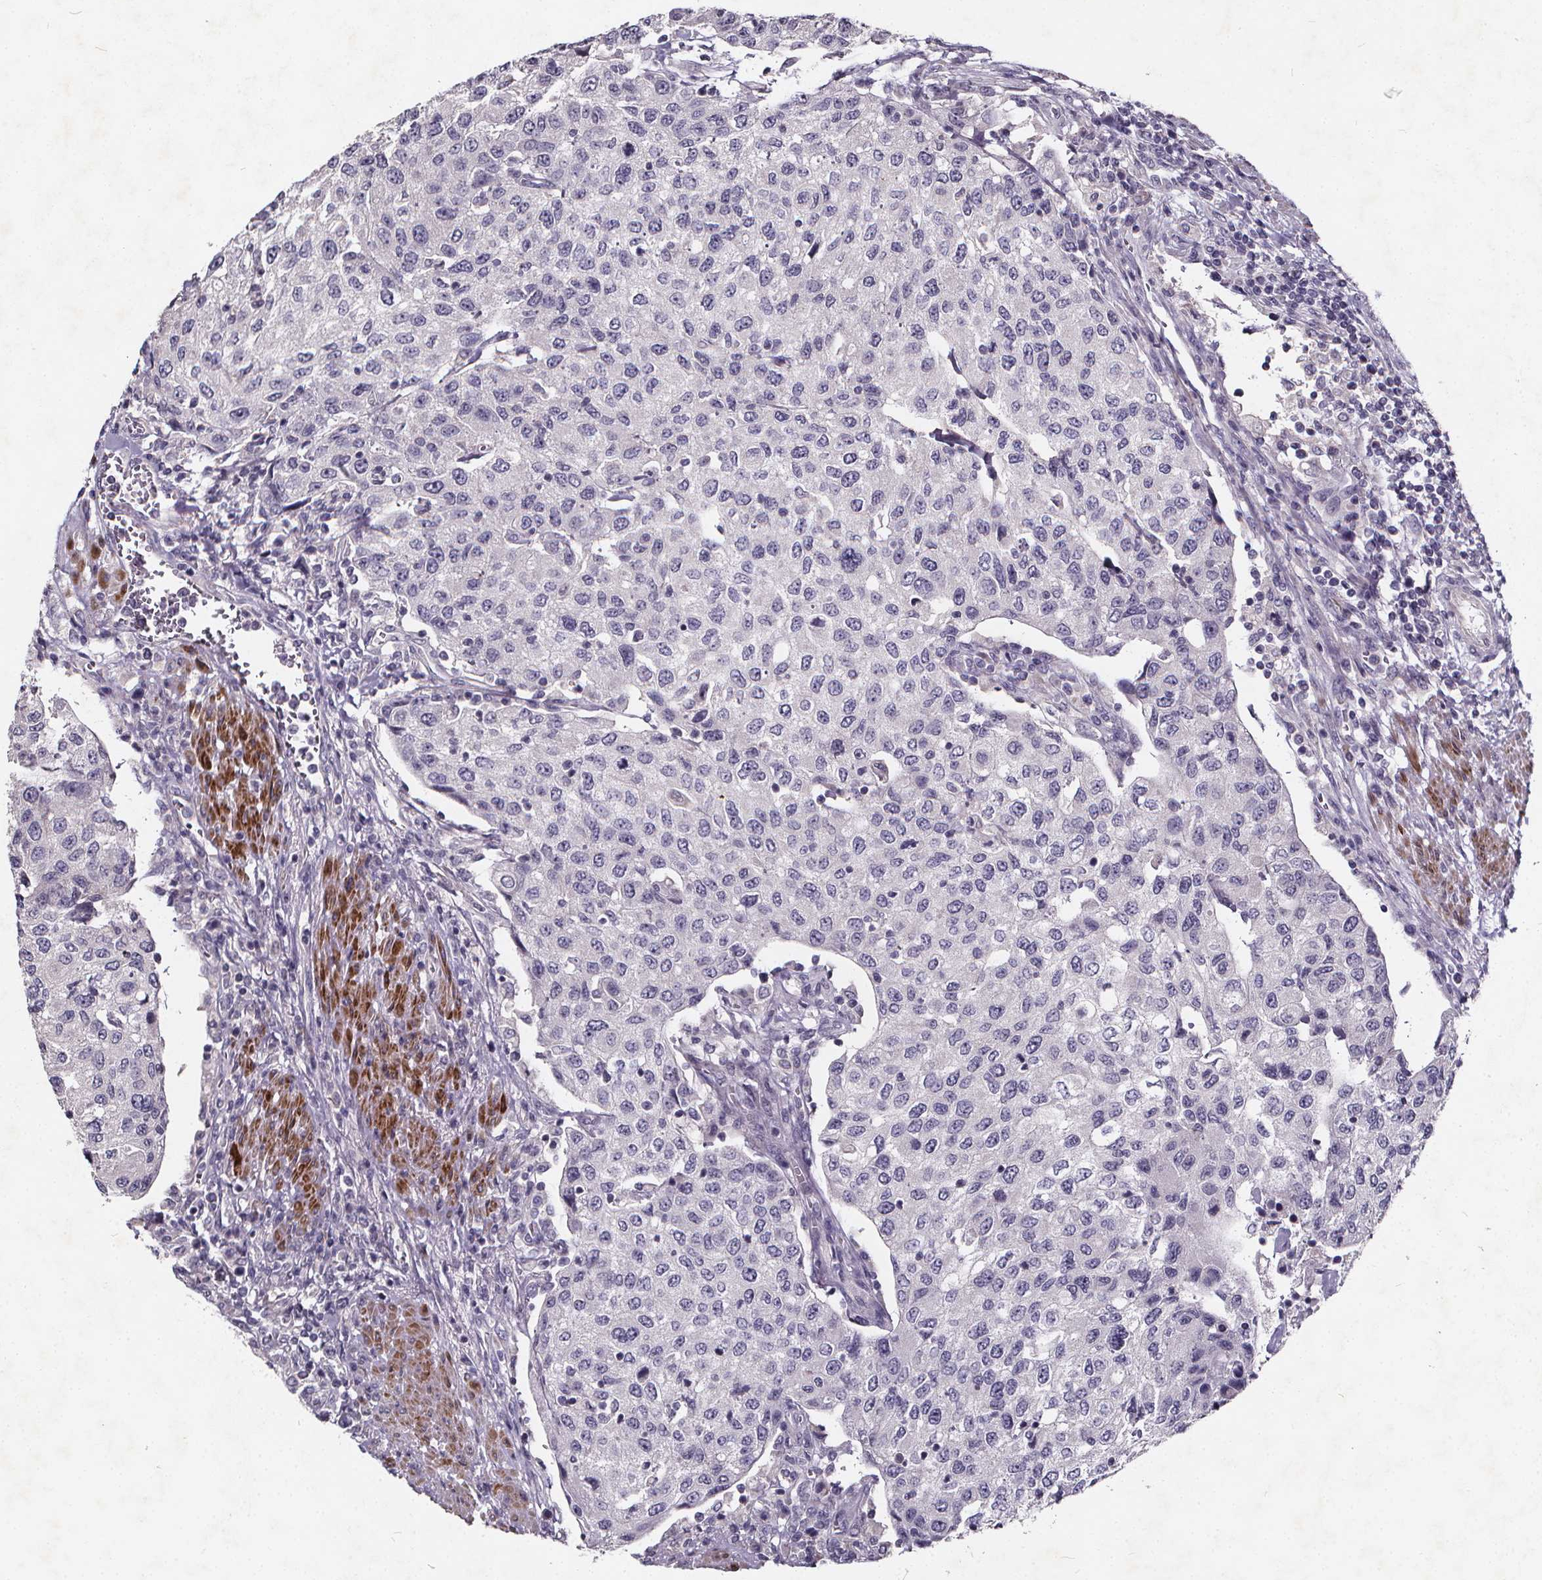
{"staining": {"intensity": "negative", "quantity": "none", "location": "none"}, "tissue": "urothelial cancer", "cell_type": "Tumor cells", "image_type": "cancer", "snomed": [{"axis": "morphology", "description": "Urothelial carcinoma, High grade"}, {"axis": "topography", "description": "Urinary bladder"}], "caption": "Immunohistochemistry image of neoplastic tissue: urothelial cancer stained with DAB (3,3'-diaminobenzidine) demonstrates no significant protein positivity in tumor cells.", "gene": "TSPAN14", "patient": {"sex": "female", "age": 78}}